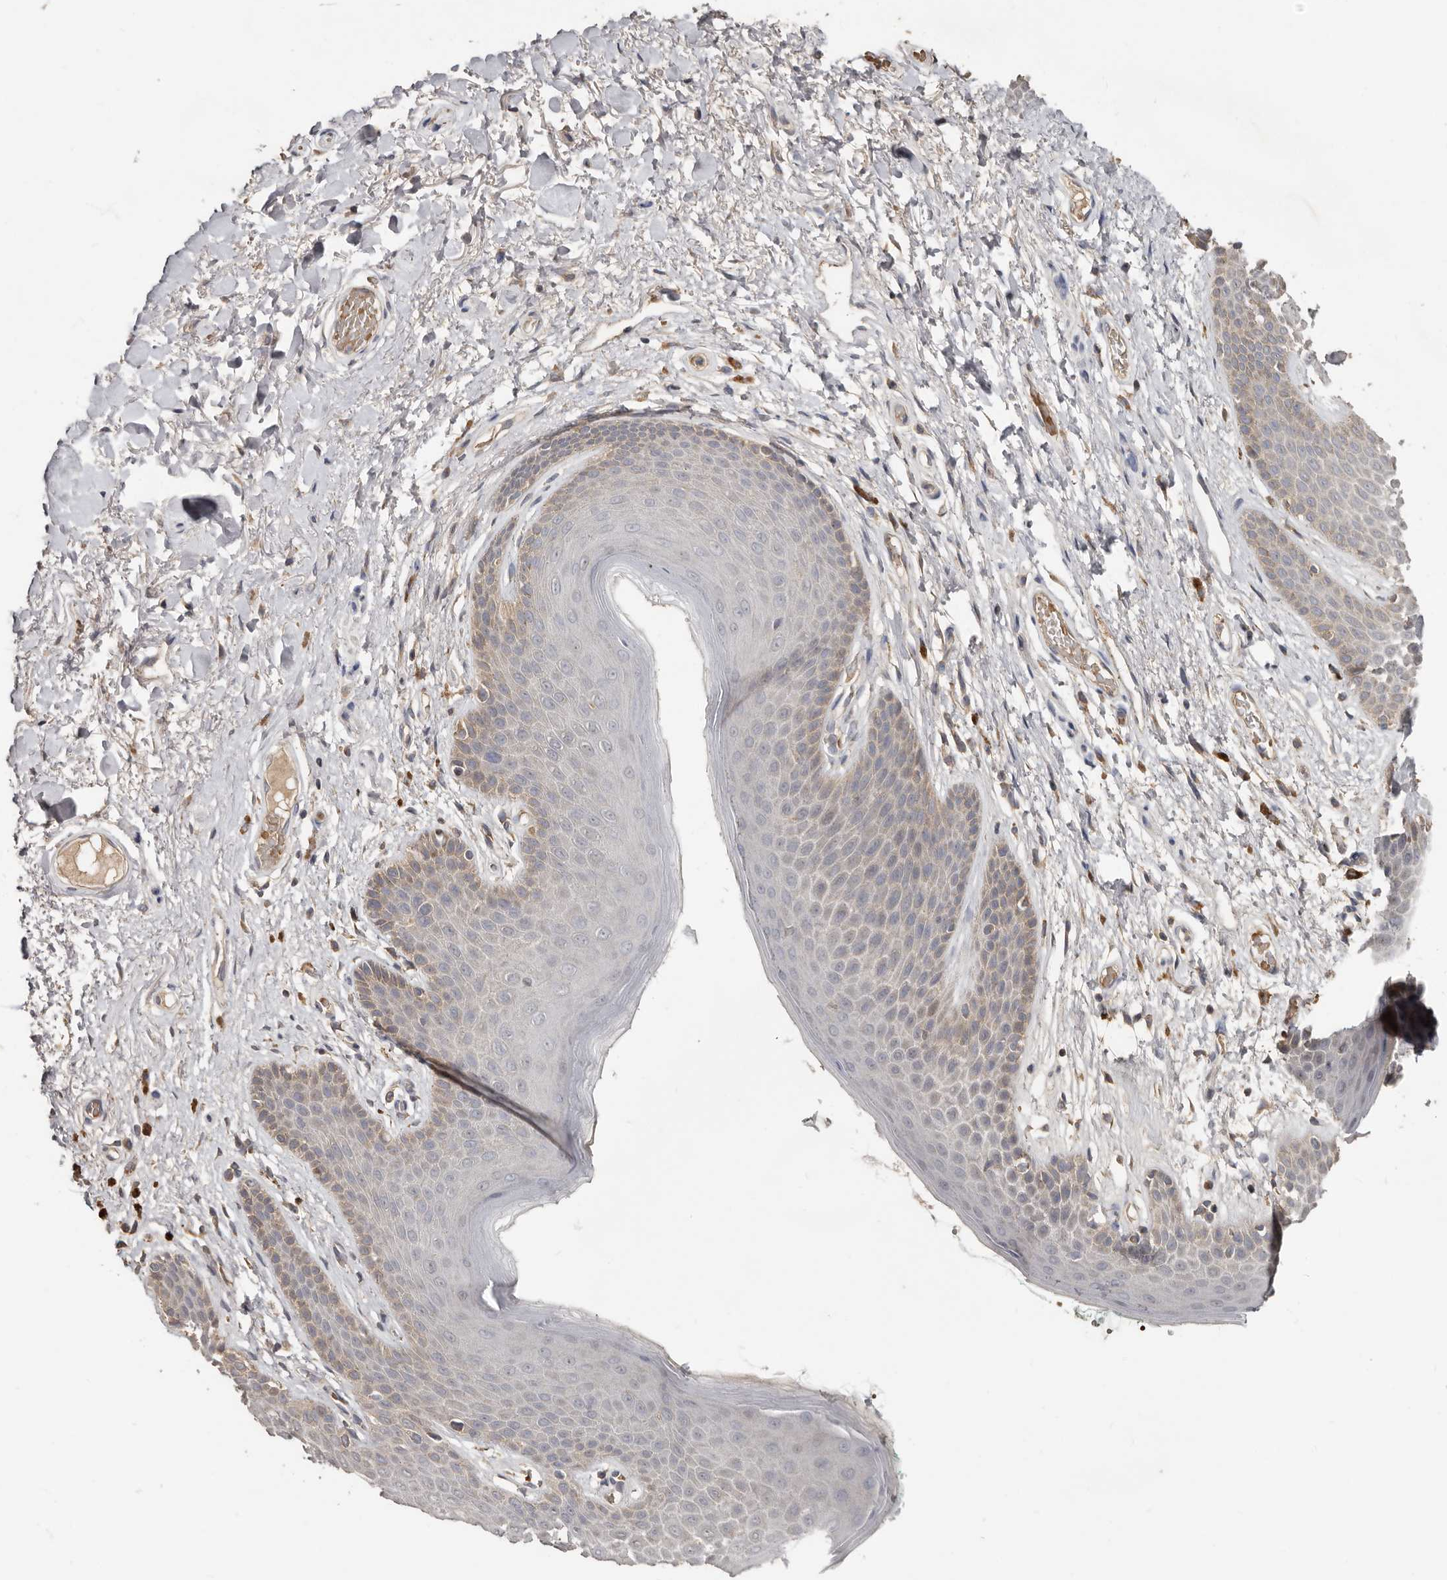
{"staining": {"intensity": "weak", "quantity": "<25%", "location": "cytoplasmic/membranous"}, "tissue": "skin", "cell_type": "Epidermal cells", "image_type": "normal", "snomed": [{"axis": "morphology", "description": "Normal tissue, NOS"}, {"axis": "topography", "description": "Anal"}], "caption": "This is an immunohistochemistry histopathology image of benign human skin. There is no positivity in epidermal cells.", "gene": "KIF26B", "patient": {"sex": "male", "age": 74}}